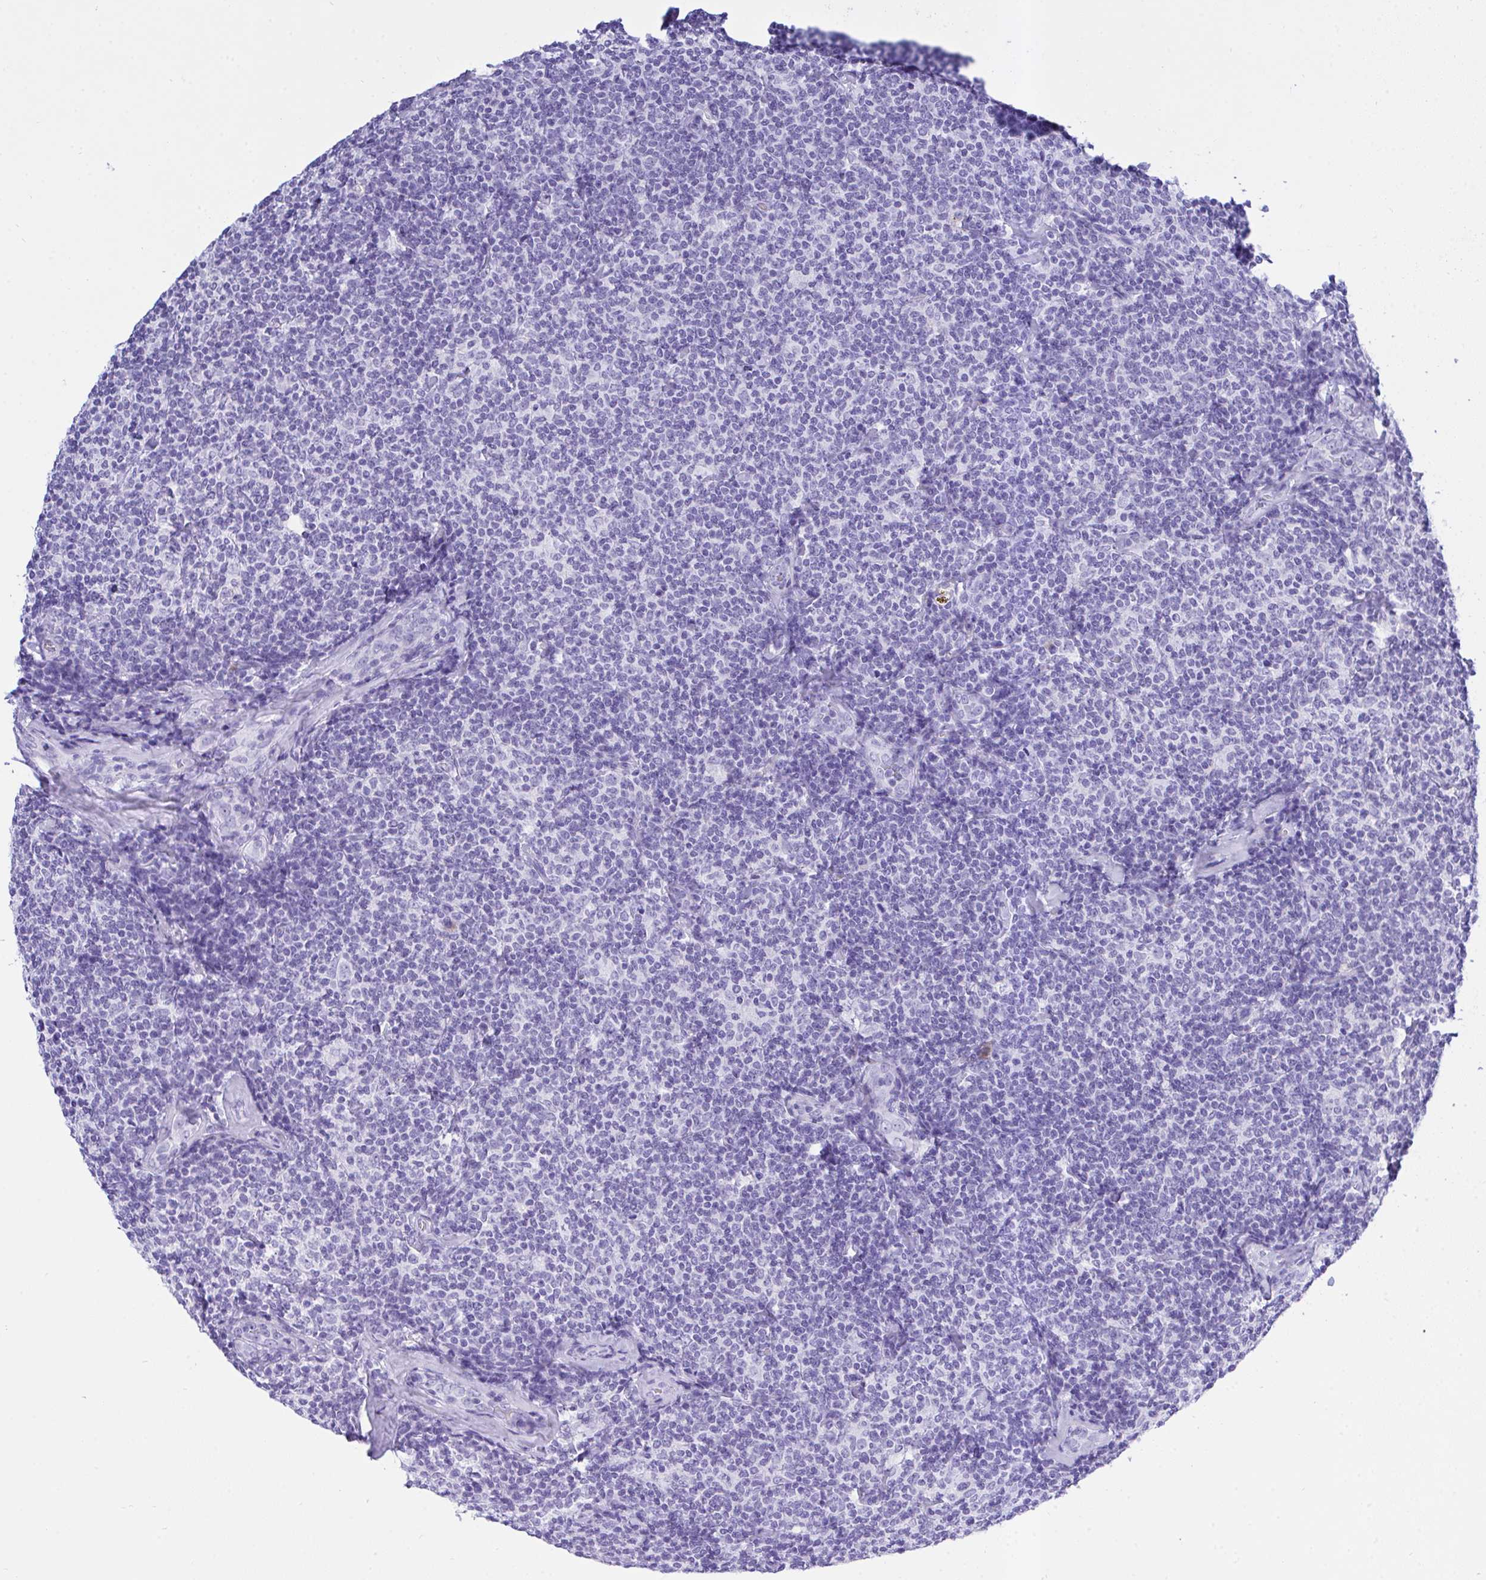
{"staining": {"intensity": "negative", "quantity": "none", "location": "none"}, "tissue": "lymphoma", "cell_type": "Tumor cells", "image_type": "cancer", "snomed": [{"axis": "morphology", "description": "Malignant lymphoma, non-Hodgkin's type, Low grade"}, {"axis": "topography", "description": "Lymph node"}], "caption": "This is an immunohistochemistry image of lymphoma. There is no staining in tumor cells.", "gene": "AKR1D1", "patient": {"sex": "female", "age": 56}}